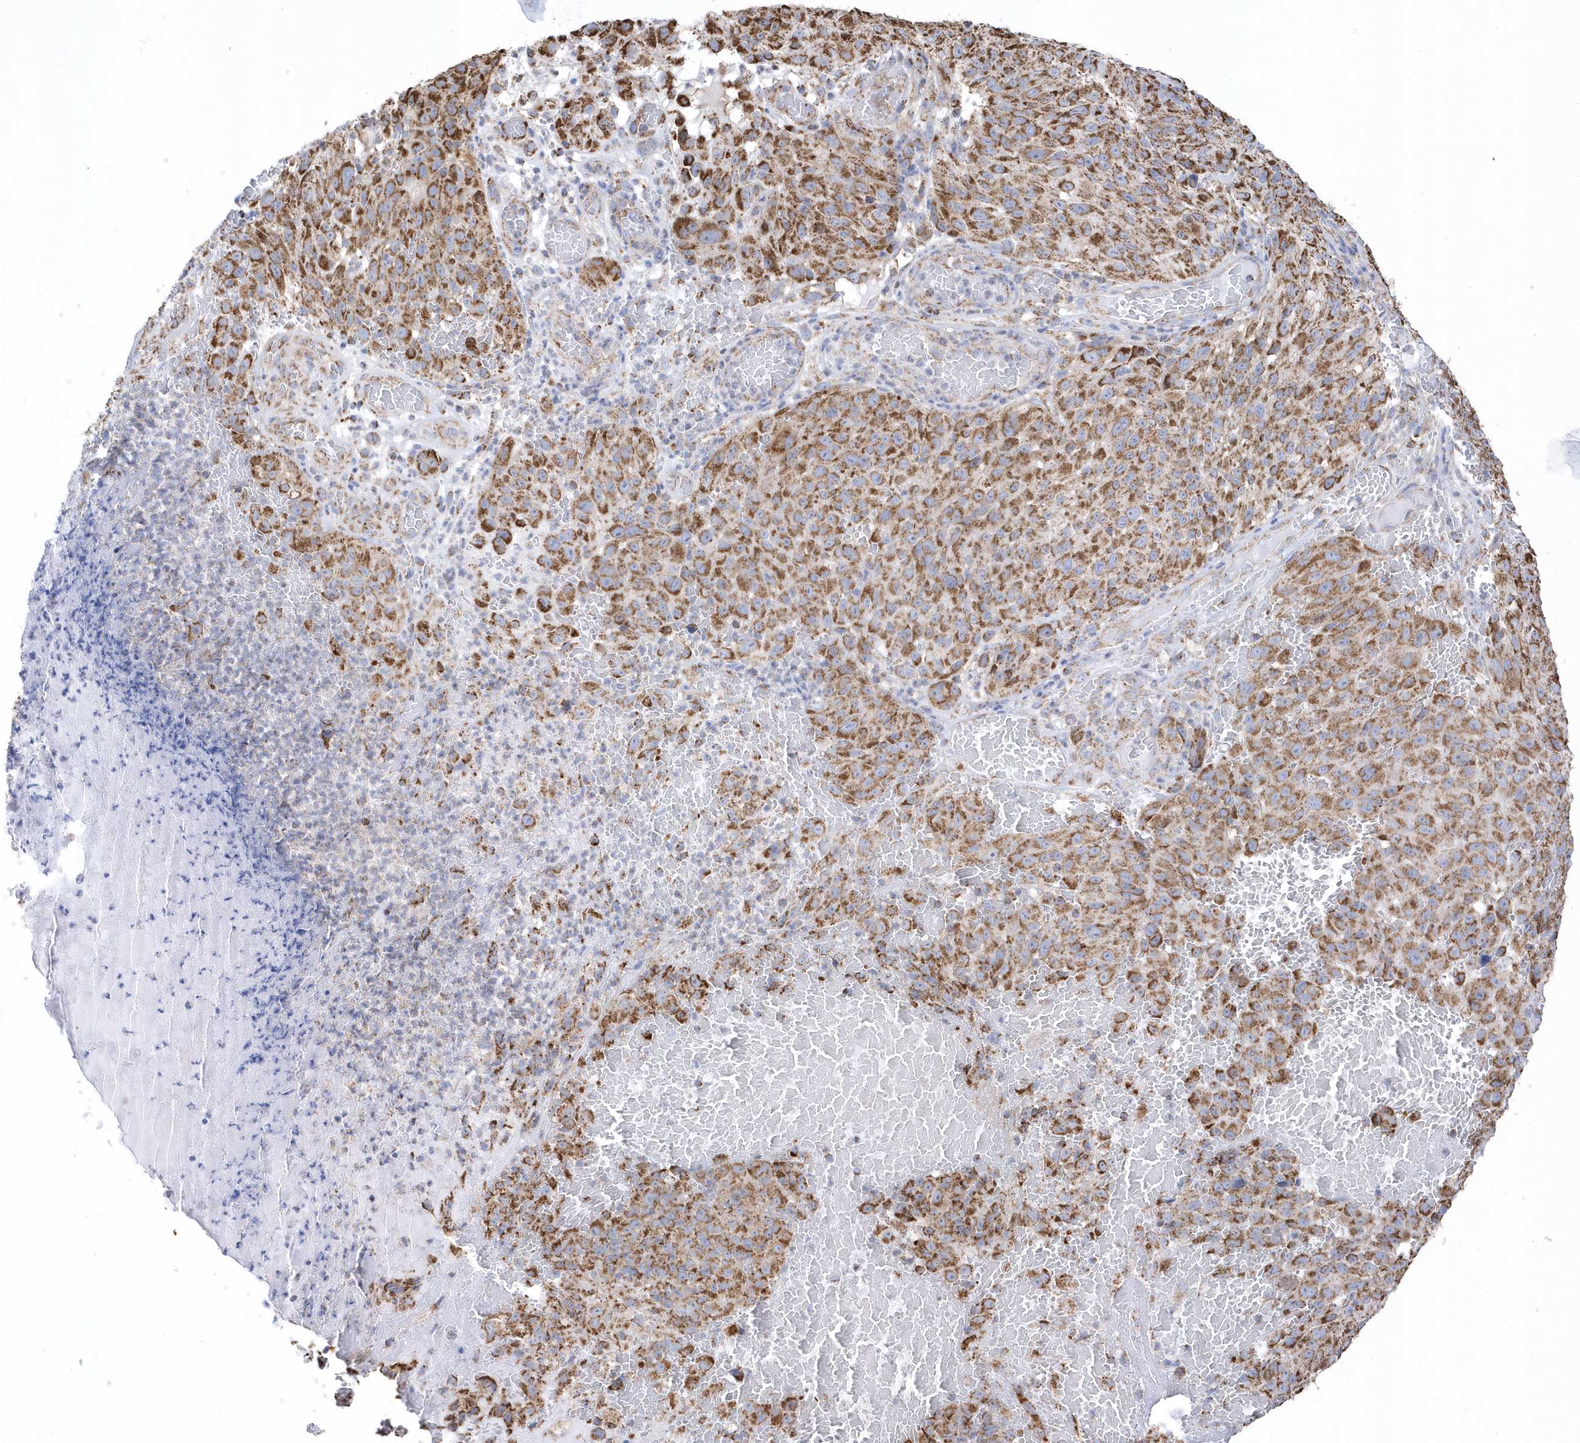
{"staining": {"intensity": "moderate", "quantity": ">75%", "location": "cytoplasmic/membranous"}, "tissue": "melanoma", "cell_type": "Tumor cells", "image_type": "cancer", "snomed": [{"axis": "morphology", "description": "Malignant melanoma, NOS"}, {"axis": "topography", "description": "Skin"}], "caption": "Melanoma stained with immunohistochemistry displays moderate cytoplasmic/membranous positivity in approximately >75% of tumor cells.", "gene": "GTPBP8", "patient": {"sex": "male", "age": 83}}